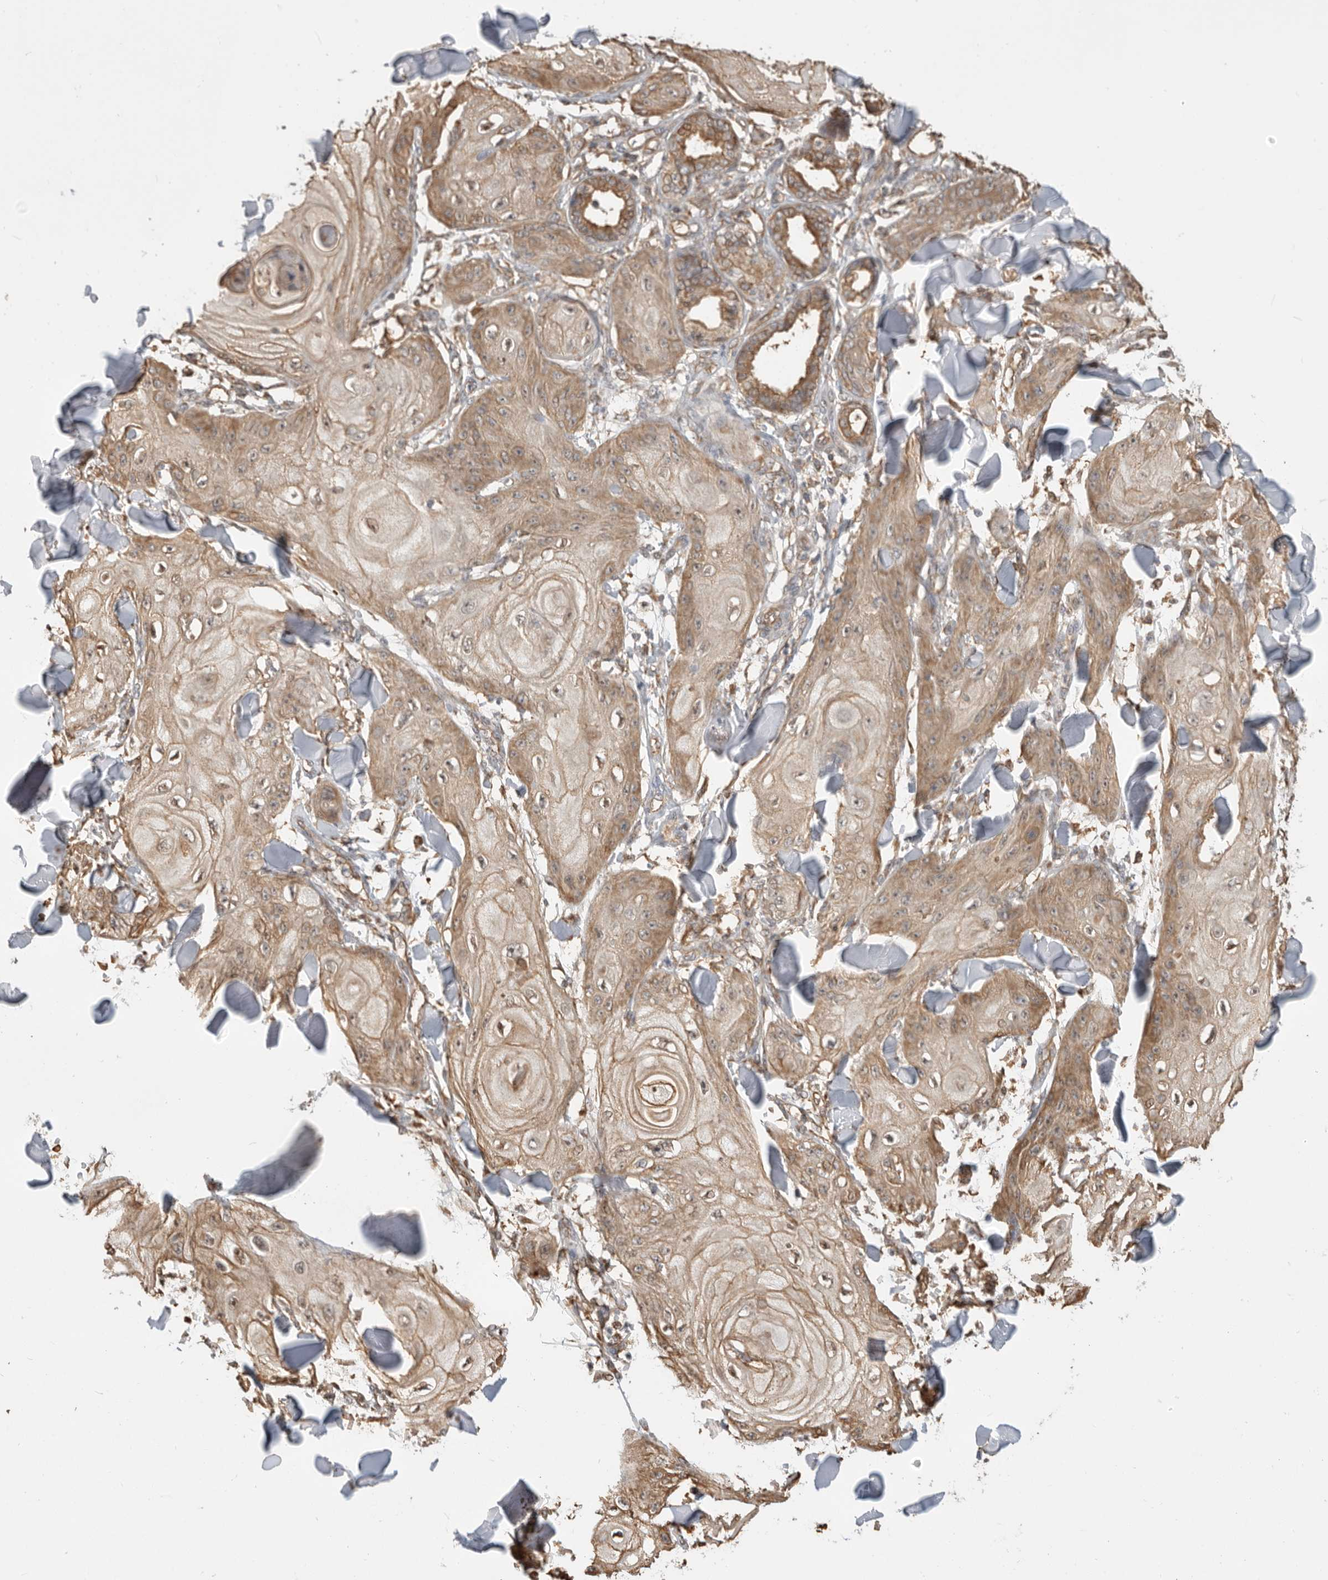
{"staining": {"intensity": "moderate", "quantity": ">75%", "location": "cytoplasmic/membranous"}, "tissue": "skin cancer", "cell_type": "Tumor cells", "image_type": "cancer", "snomed": [{"axis": "morphology", "description": "Squamous cell carcinoma, NOS"}, {"axis": "topography", "description": "Skin"}], "caption": "Brown immunohistochemical staining in skin squamous cell carcinoma exhibits moderate cytoplasmic/membranous expression in about >75% of tumor cells.", "gene": "DPH7", "patient": {"sex": "male", "age": 74}}